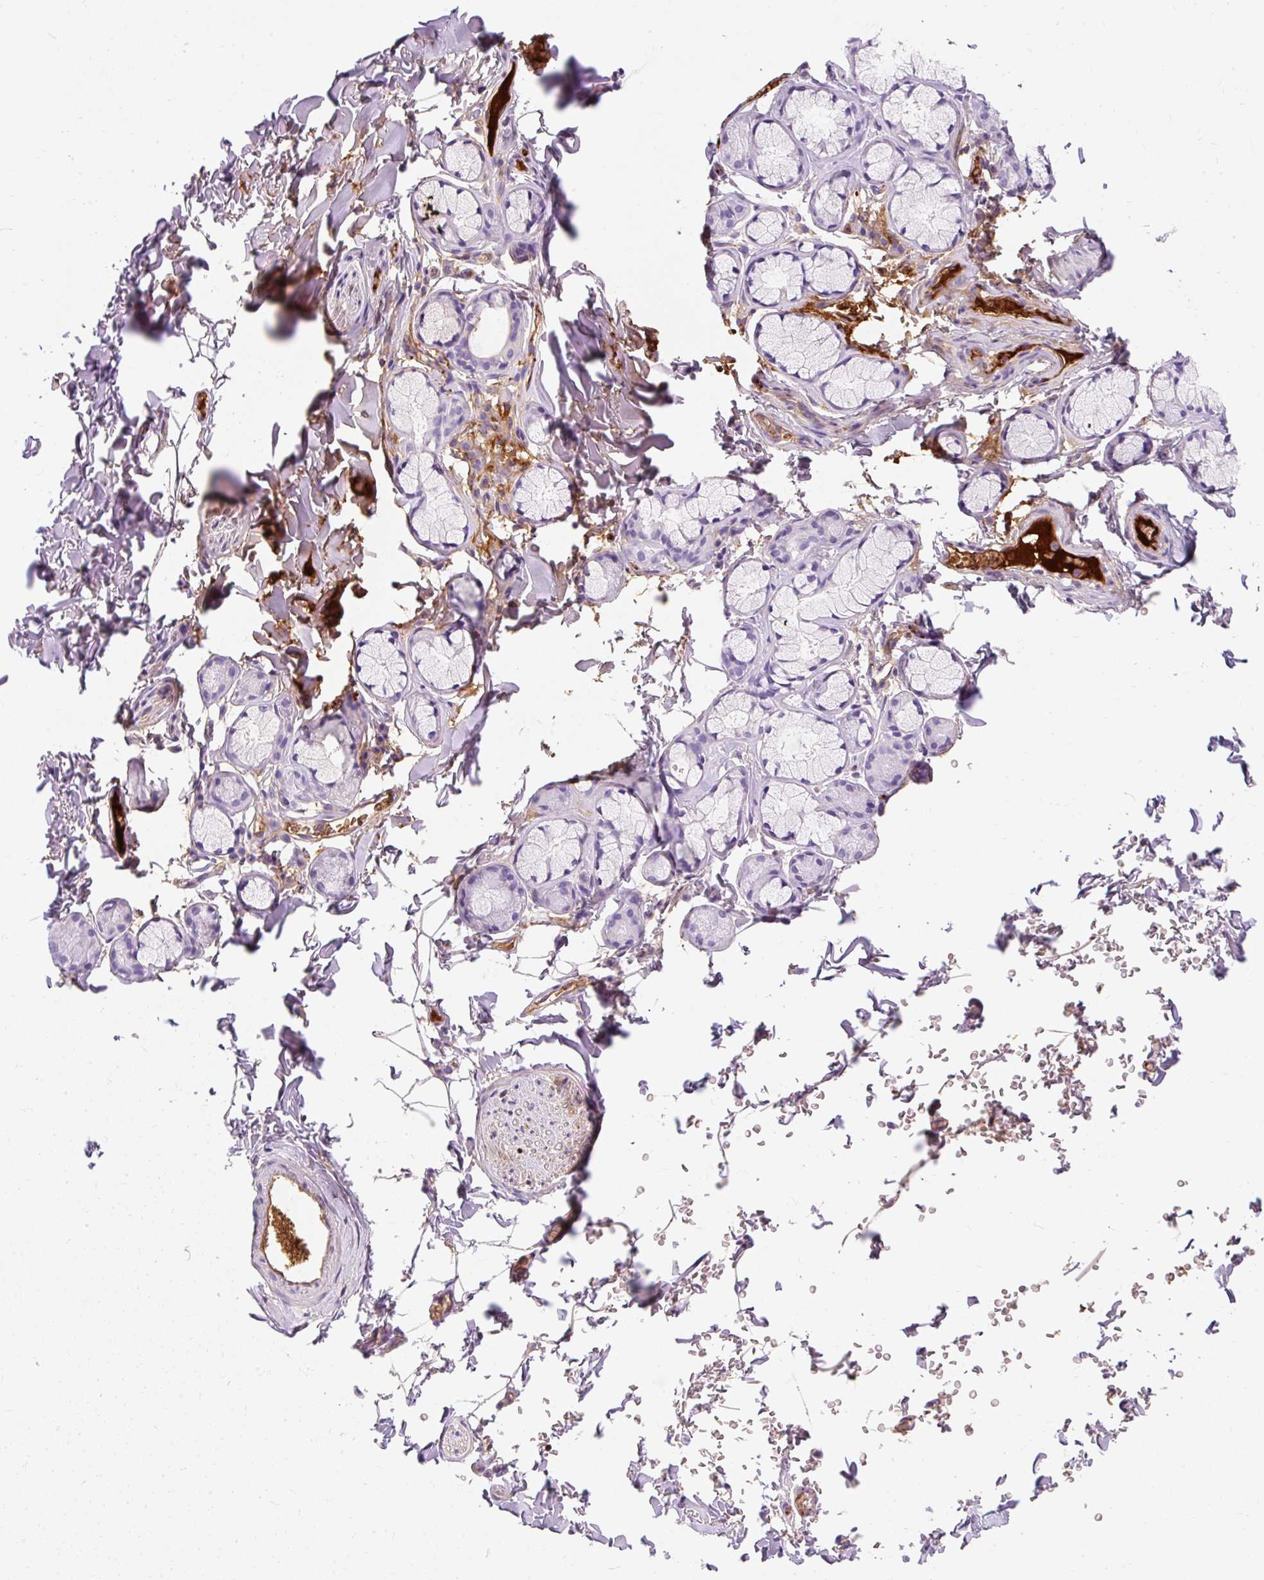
{"staining": {"intensity": "negative", "quantity": "none", "location": "none"}, "tissue": "adipose tissue", "cell_type": "Adipocytes", "image_type": "normal", "snomed": [{"axis": "morphology", "description": "Normal tissue, NOS"}, {"axis": "topography", "description": "Cartilage tissue"}, {"axis": "topography", "description": "Bronchus"}, {"axis": "topography", "description": "Peripheral nerve tissue"}], "caption": "Immunohistochemistry (IHC) image of normal adipose tissue: adipose tissue stained with DAB (3,3'-diaminobenzidine) displays no significant protein positivity in adipocytes. (DAB immunohistochemistry (IHC), high magnification).", "gene": "APOC2", "patient": {"sex": "male", "age": 67}}